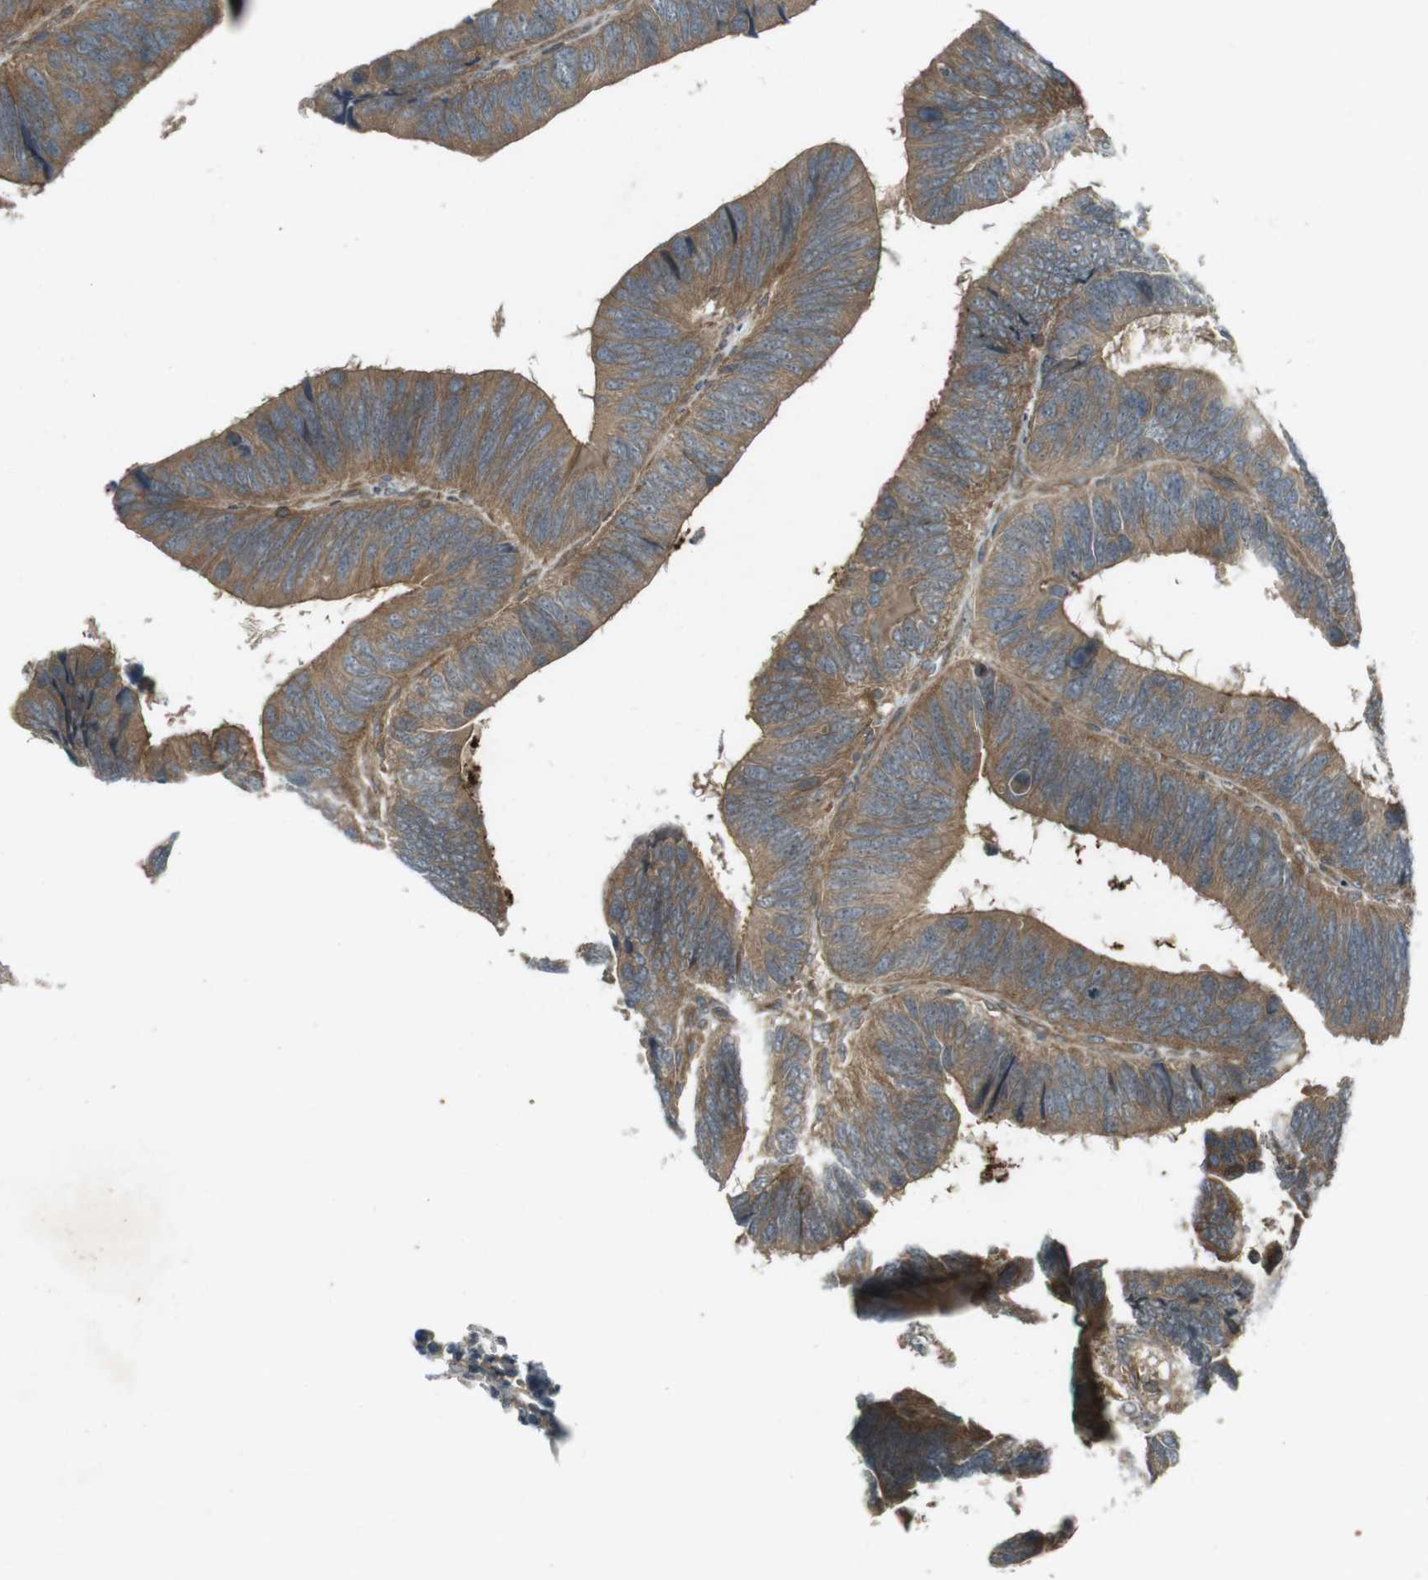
{"staining": {"intensity": "moderate", "quantity": "25%-75%", "location": "cytoplasmic/membranous"}, "tissue": "colorectal cancer", "cell_type": "Tumor cells", "image_type": "cancer", "snomed": [{"axis": "morphology", "description": "Adenocarcinoma, NOS"}, {"axis": "topography", "description": "Colon"}], "caption": "Human colorectal cancer stained for a protein (brown) shows moderate cytoplasmic/membranous positive expression in approximately 25%-75% of tumor cells.", "gene": "ZYX", "patient": {"sex": "male", "age": 72}}